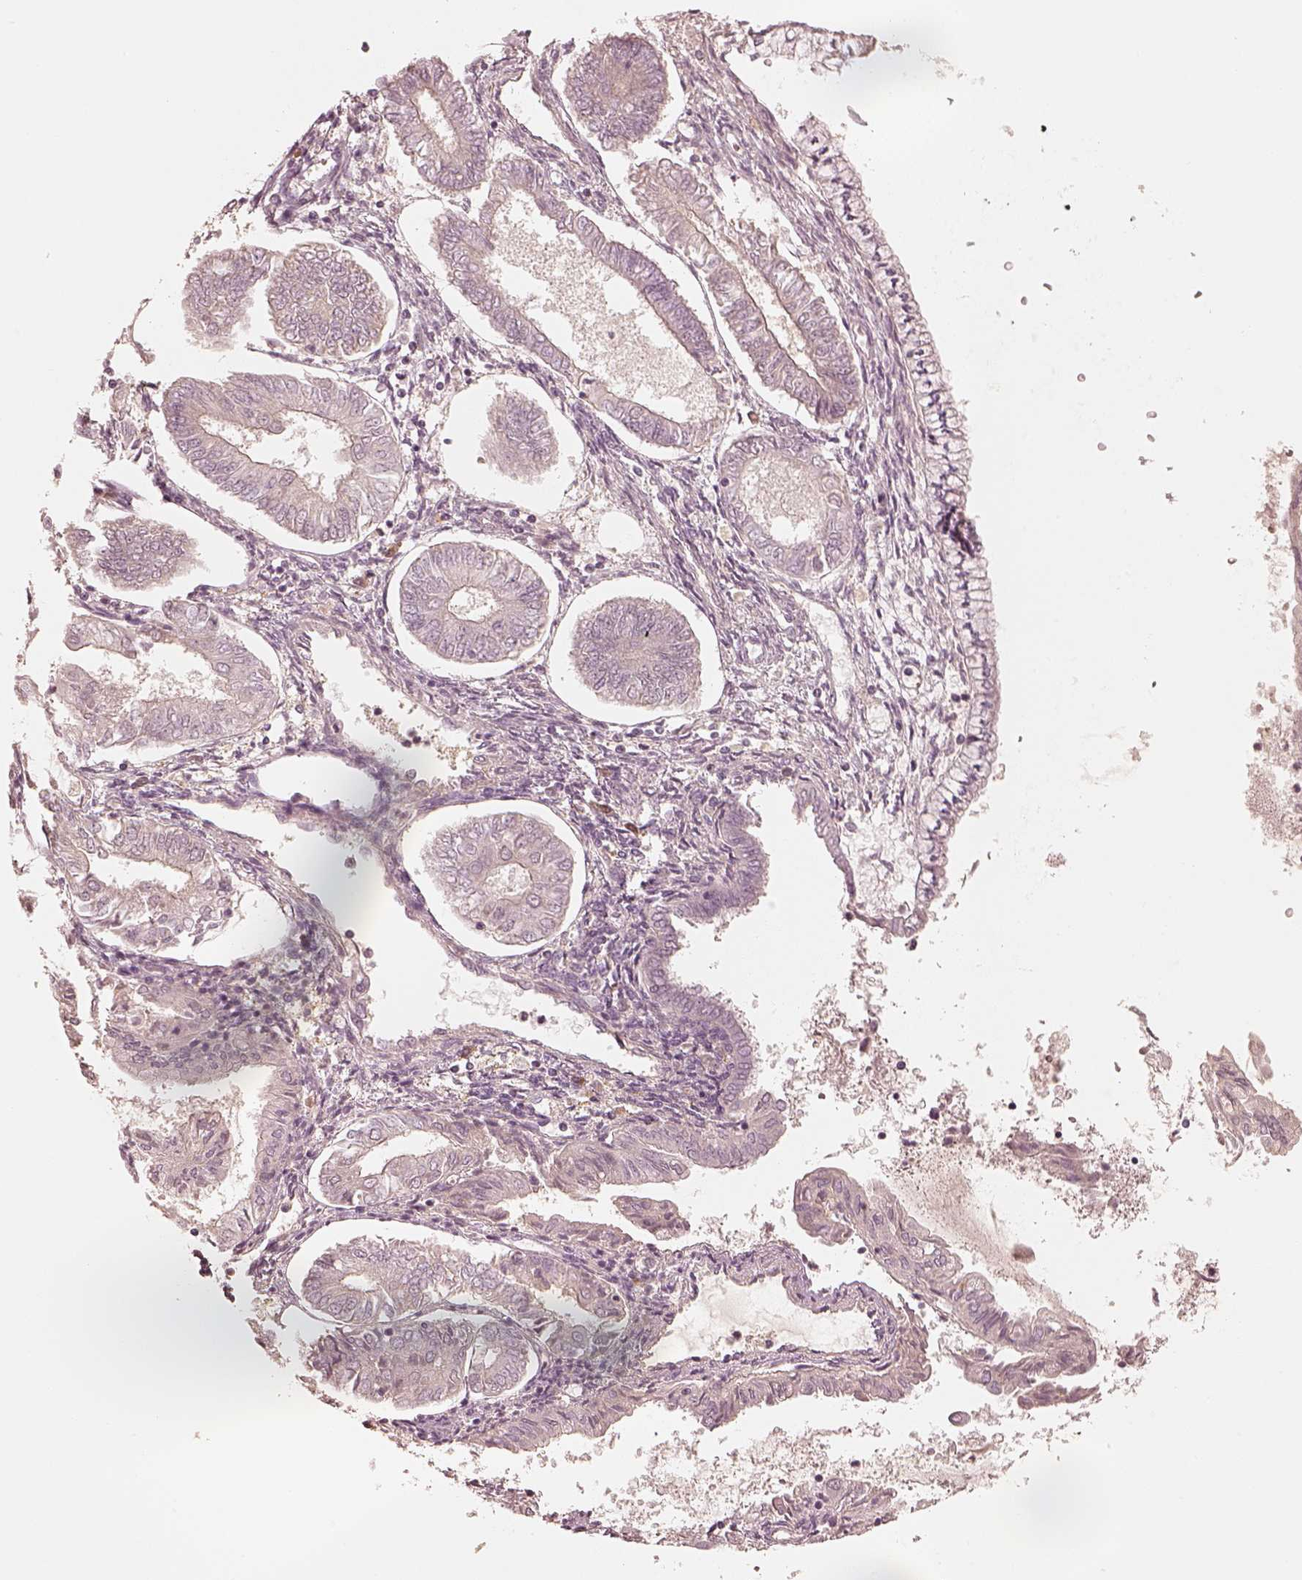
{"staining": {"intensity": "negative", "quantity": "none", "location": "none"}, "tissue": "endometrial cancer", "cell_type": "Tumor cells", "image_type": "cancer", "snomed": [{"axis": "morphology", "description": "Adenocarcinoma, NOS"}, {"axis": "topography", "description": "Endometrium"}], "caption": "There is no significant positivity in tumor cells of adenocarcinoma (endometrial).", "gene": "GORASP2", "patient": {"sex": "female", "age": 68}}